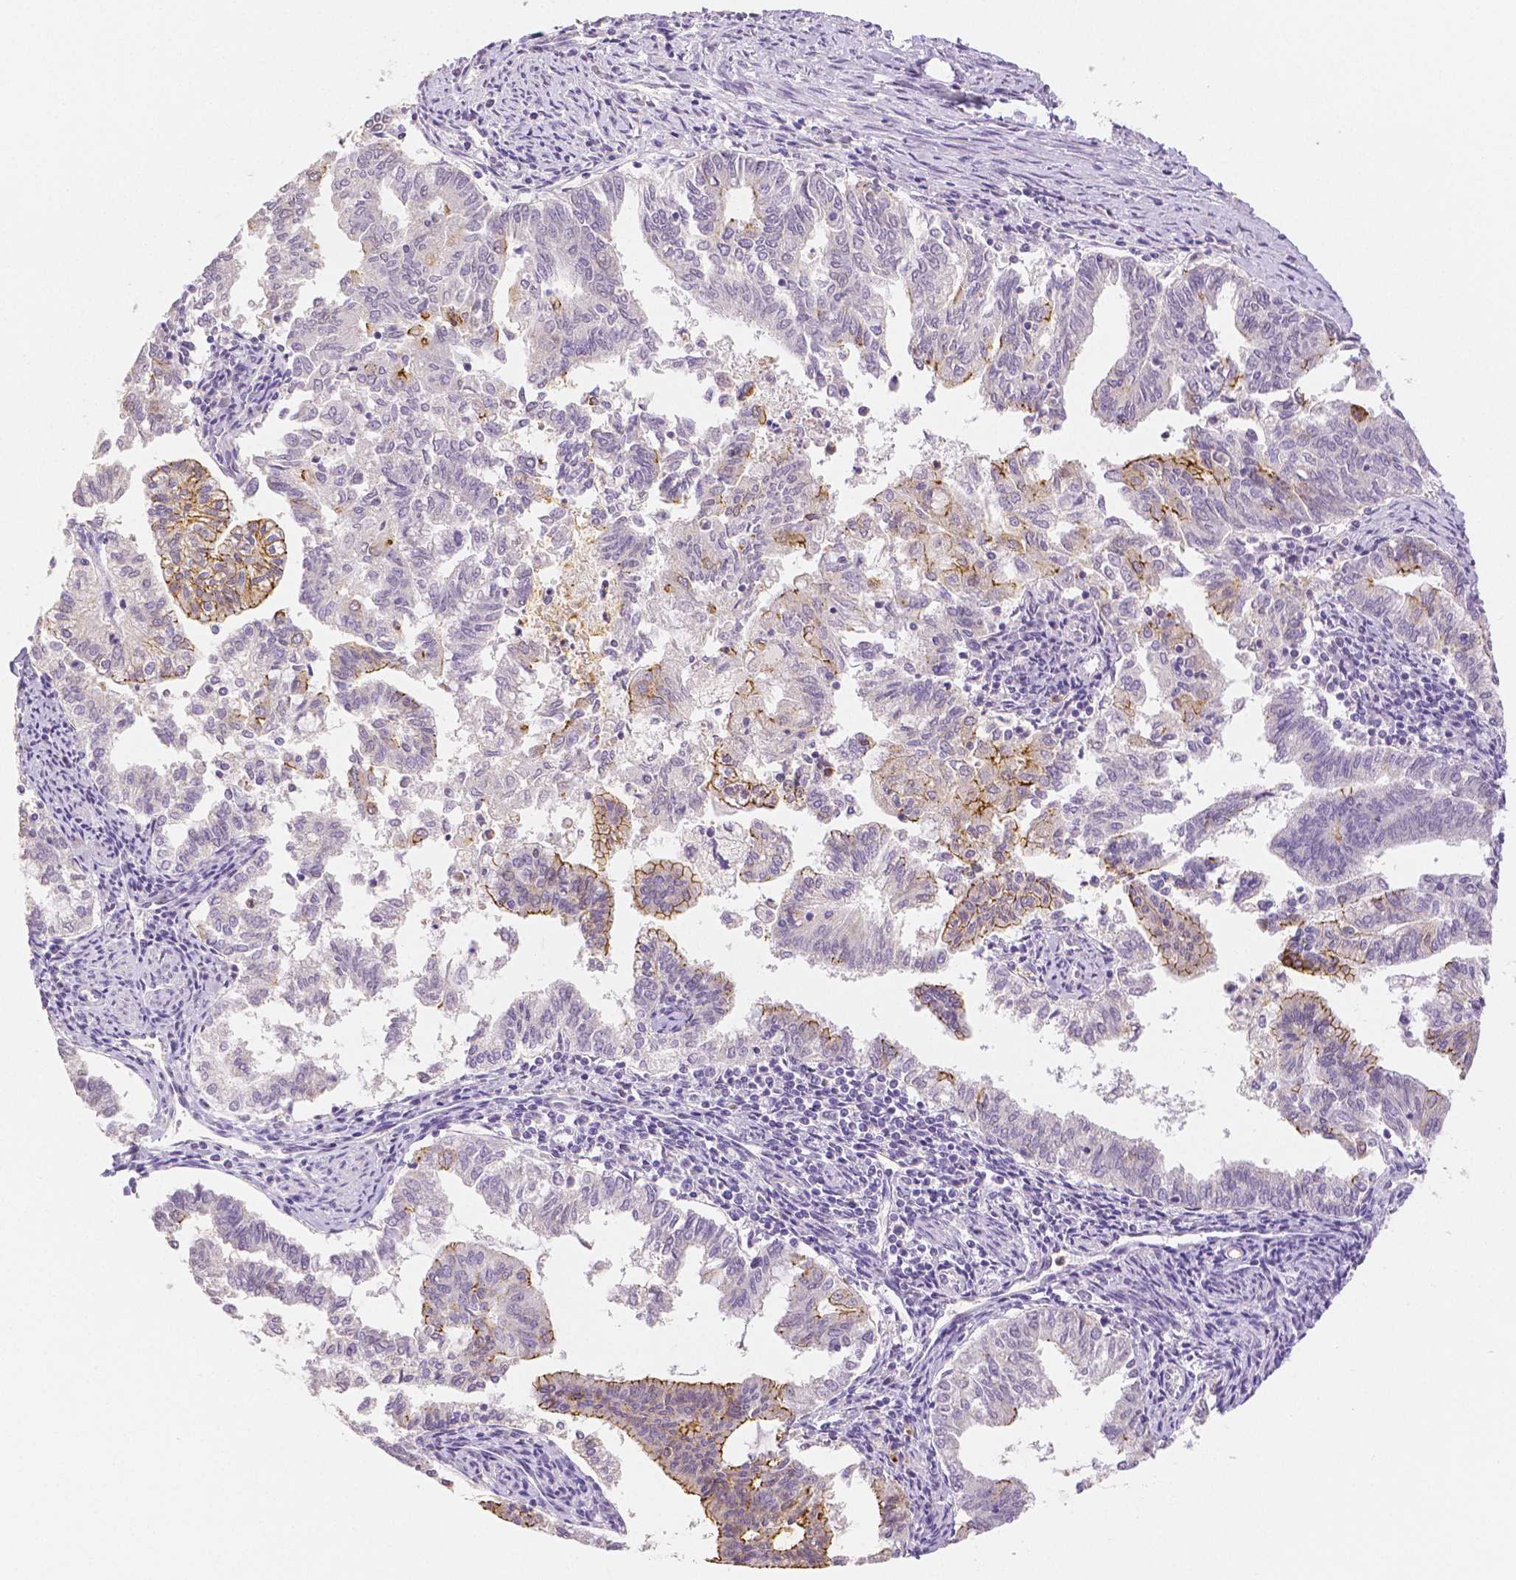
{"staining": {"intensity": "moderate", "quantity": "<25%", "location": "cytoplasmic/membranous"}, "tissue": "endometrial cancer", "cell_type": "Tumor cells", "image_type": "cancer", "snomed": [{"axis": "morphology", "description": "Adenocarcinoma, NOS"}, {"axis": "topography", "description": "Endometrium"}], "caption": "A histopathology image of endometrial cancer stained for a protein reveals moderate cytoplasmic/membranous brown staining in tumor cells. (brown staining indicates protein expression, while blue staining denotes nuclei).", "gene": "OCLN", "patient": {"sex": "female", "age": 79}}